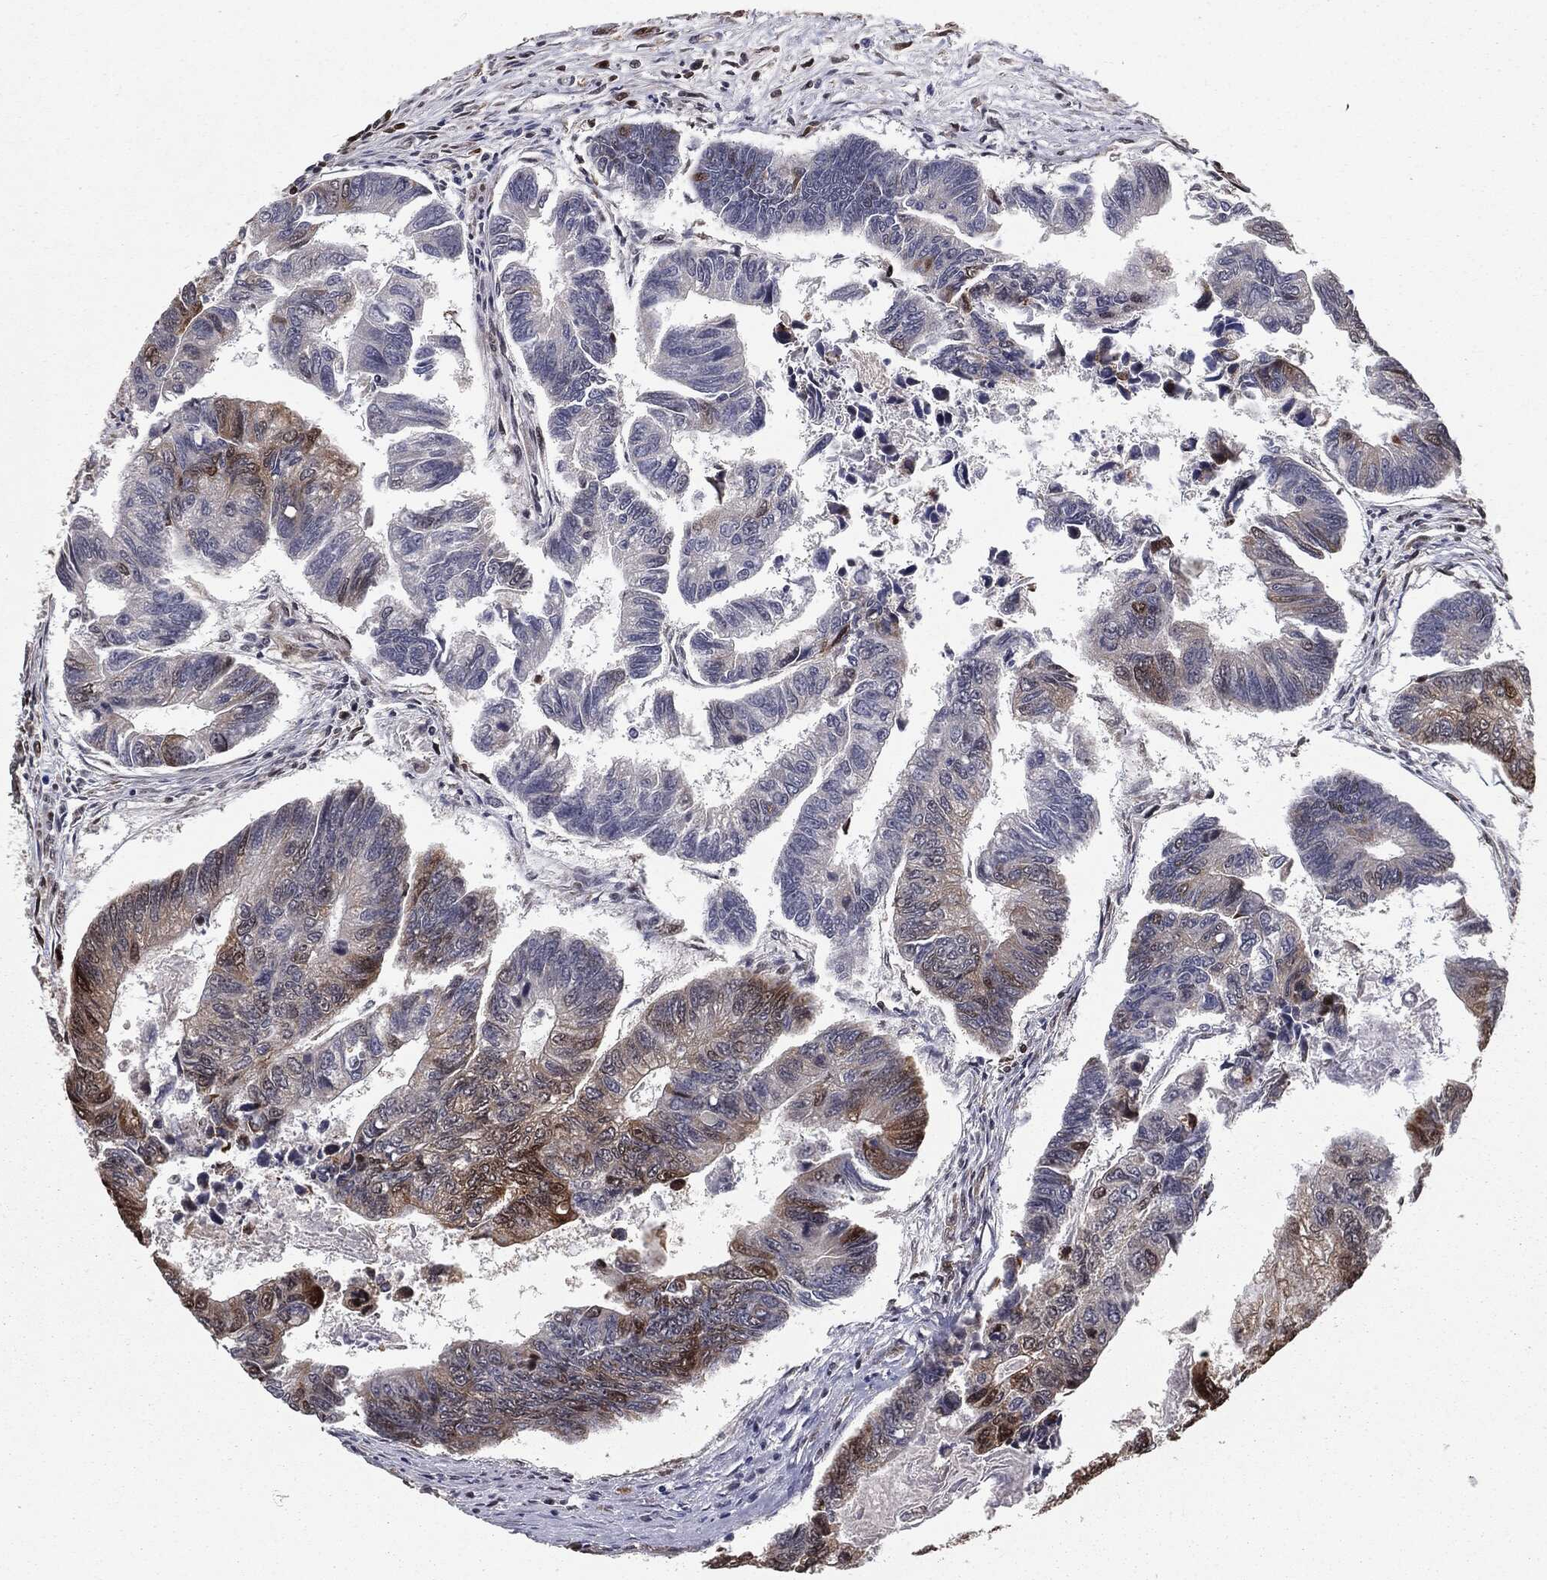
{"staining": {"intensity": "moderate", "quantity": "<25%", "location": "cytoplasmic/membranous"}, "tissue": "colorectal cancer", "cell_type": "Tumor cells", "image_type": "cancer", "snomed": [{"axis": "morphology", "description": "Adenocarcinoma, NOS"}, {"axis": "topography", "description": "Colon"}], "caption": "The histopathology image demonstrates a brown stain indicating the presence of a protein in the cytoplasmic/membranous of tumor cells in colorectal cancer (adenocarcinoma).", "gene": "CHCHD2", "patient": {"sex": "female", "age": 65}}